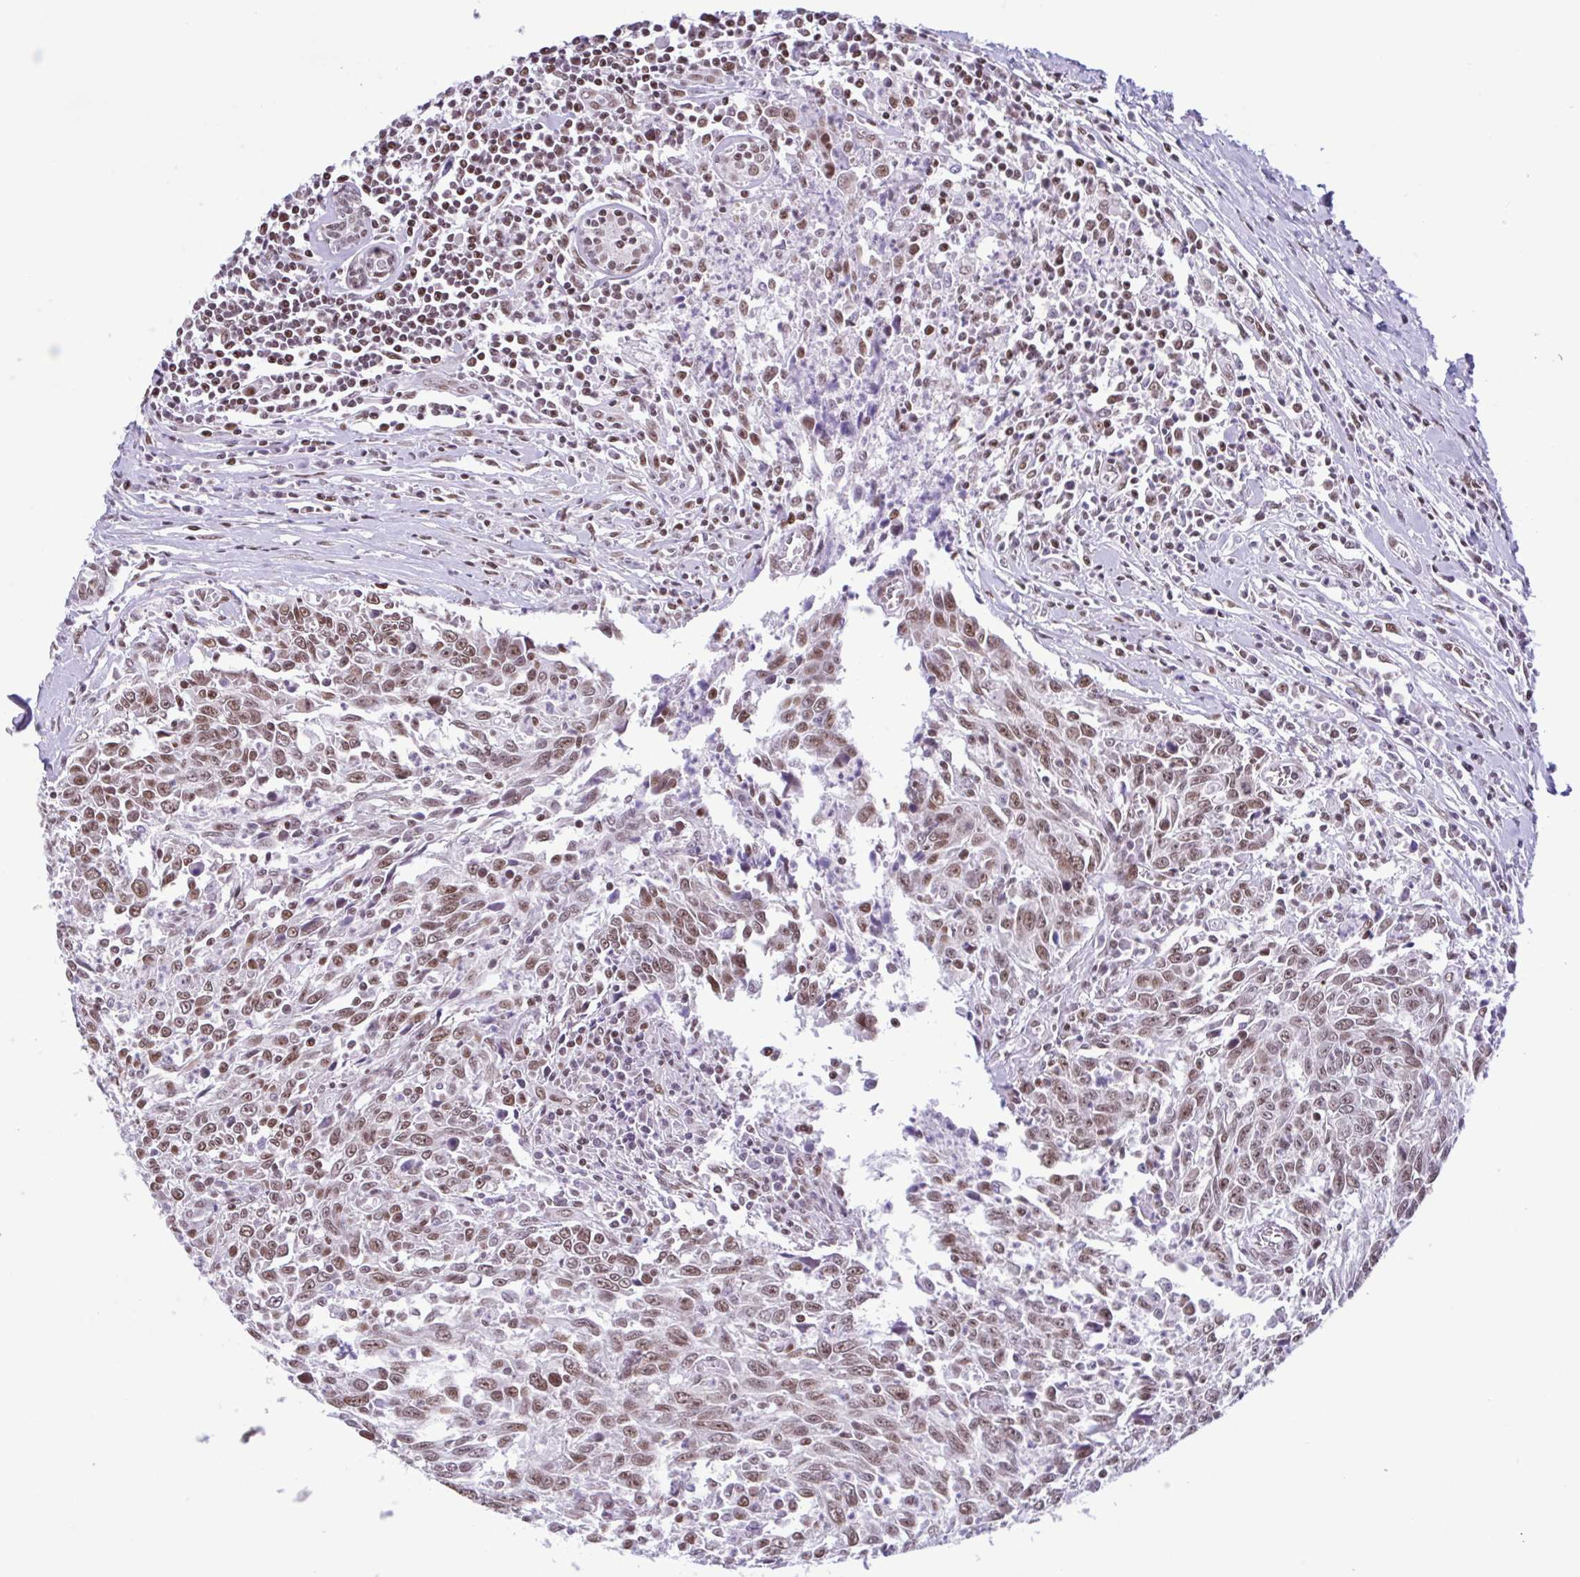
{"staining": {"intensity": "moderate", "quantity": ">75%", "location": "nuclear"}, "tissue": "breast cancer", "cell_type": "Tumor cells", "image_type": "cancer", "snomed": [{"axis": "morphology", "description": "Duct carcinoma"}, {"axis": "topography", "description": "Breast"}], "caption": "Breast cancer (invasive ductal carcinoma) was stained to show a protein in brown. There is medium levels of moderate nuclear staining in about >75% of tumor cells.", "gene": "TIMM21", "patient": {"sex": "female", "age": 50}}